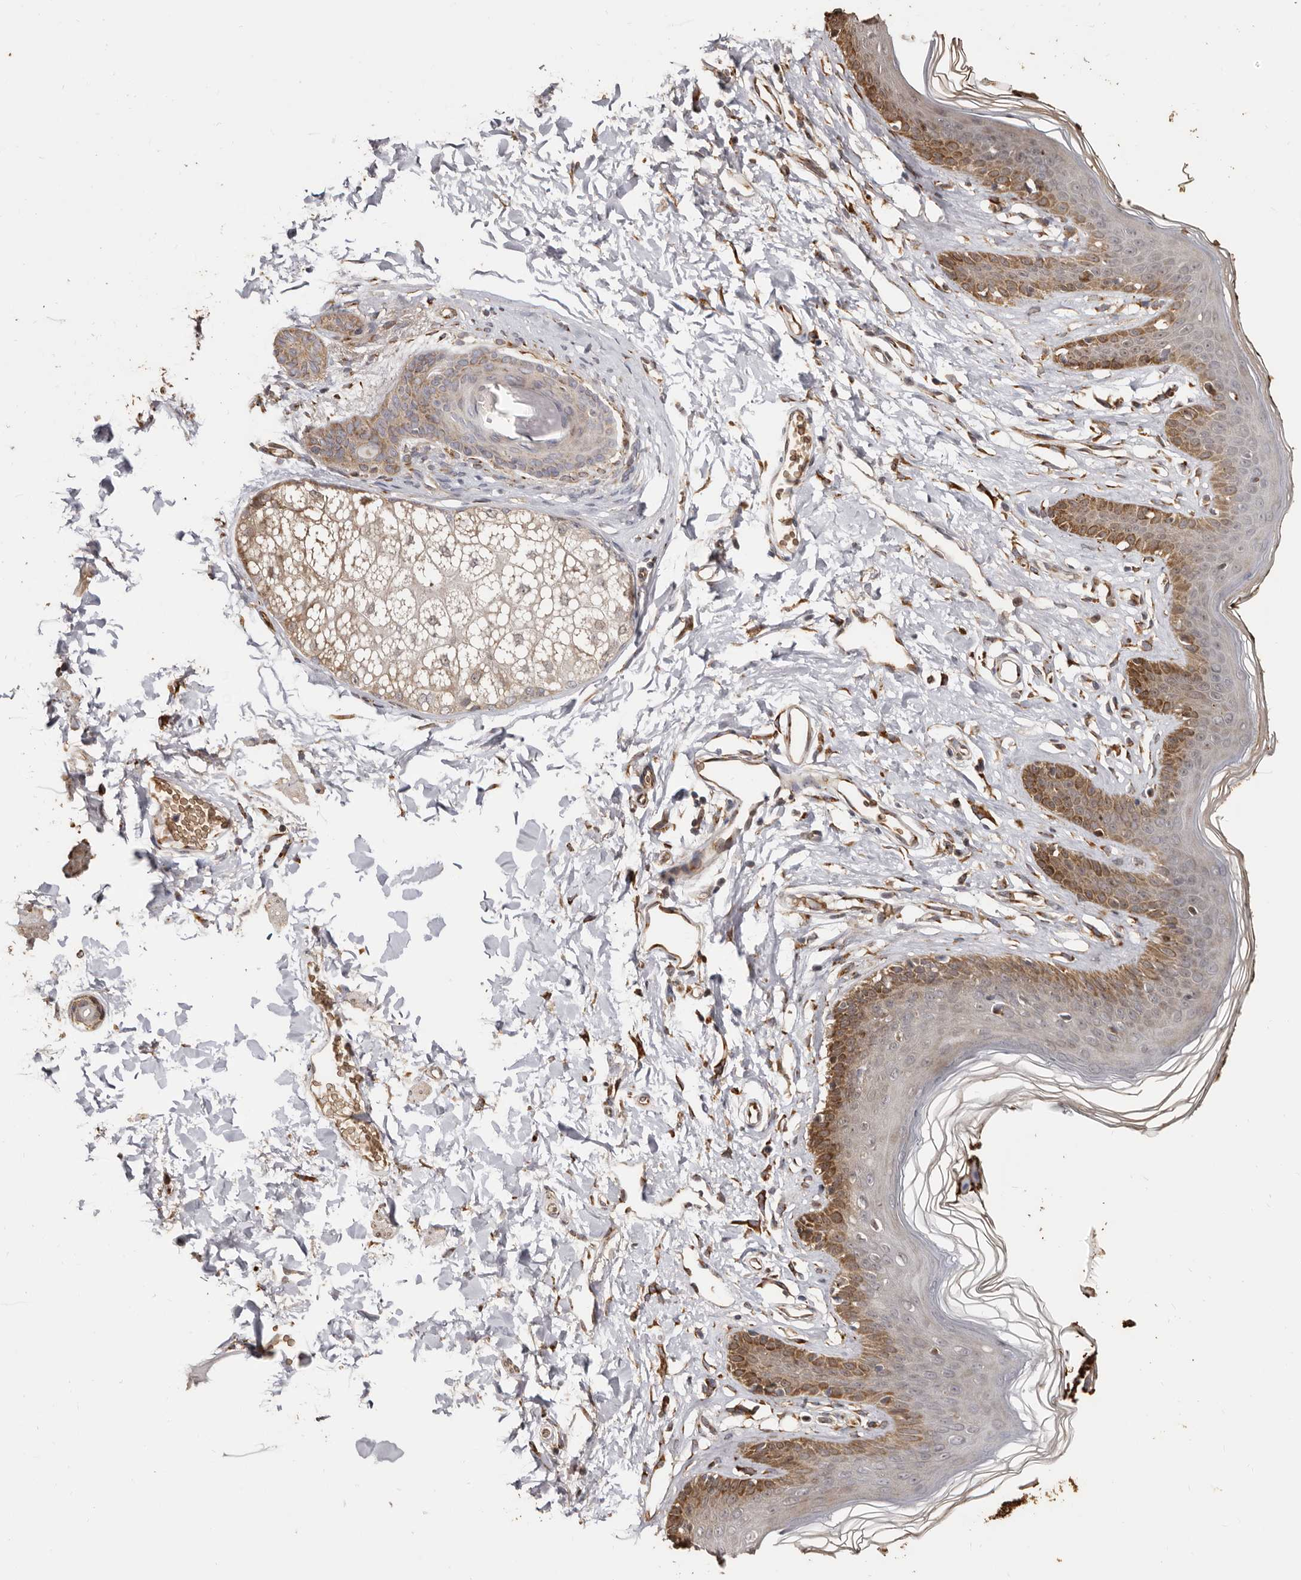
{"staining": {"intensity": "moderate", "quantity": "25%-75%", "location": "cytoplasmic/membranous"}, "tissue": "skin", "cell_type": "Epidermal cells", "image_type": "normal", "snomed": [{"axis": "morphology", "description": "Normal tissue, NOS"}, {"axis": "morphology", "description": "Squamous cell carcinoma, NOS"}, {"axis": "topography", "description": "Vulva"}], "caption": "DAB immunohistochemical staining of normal skin shows moderate cytoplasmic/membranous protein expression in approximately 25%-75% of epidermal cells.", "gene": "ENTREP1", "patient": {"sex": "female", "age": 85}}